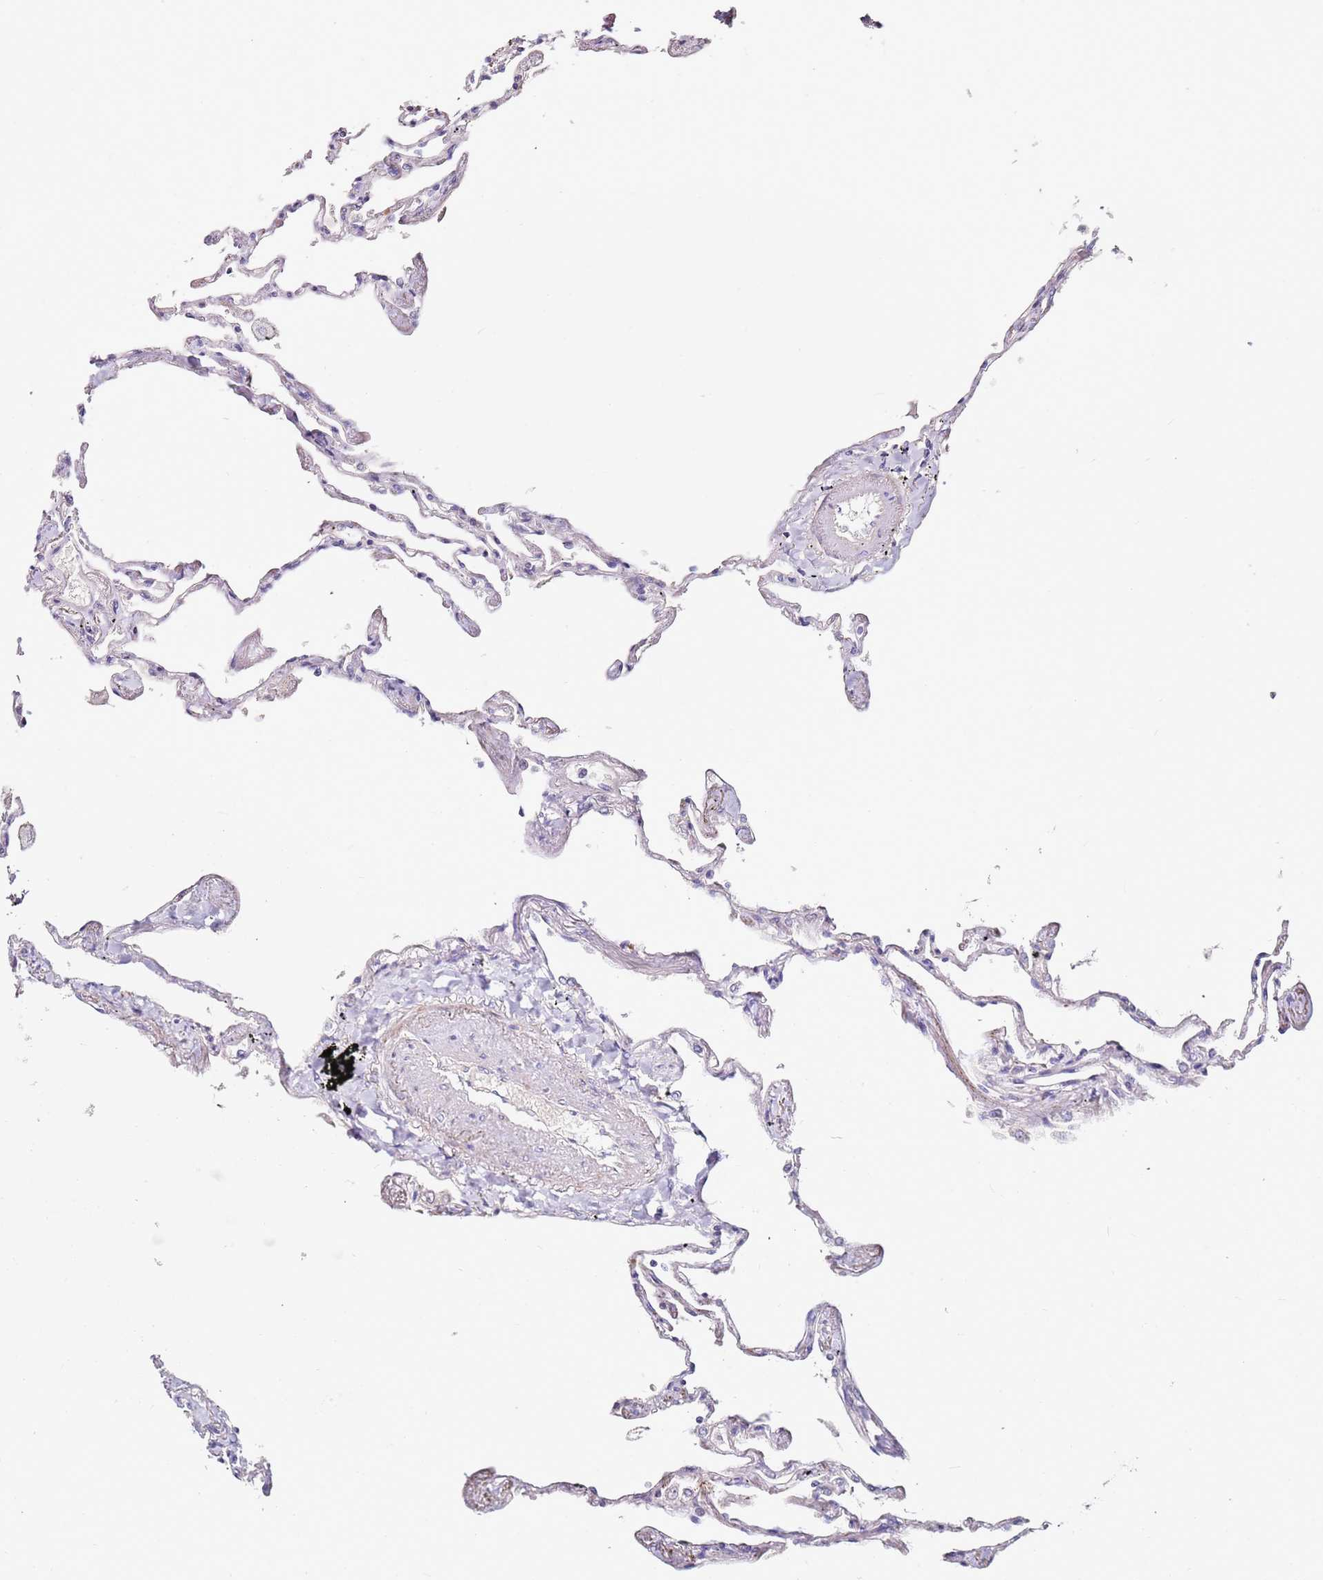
{"staining": {"intensity": "weak", "quantity": "<25%", "location": "cytoplasmic/membranous"}, "tissue": "lung", "cell_type": "Alveolar cells", "image_type": "normal", "snomed": [{"axis": "morphology", "description": "Normal tissue, NOS"}, {"axis": "topography", "description": "Lung"}], "caption": "Alveolar cells show no significant protein staining in unremarkable lung. (Stains: DAB (3,3'-diaminobenzidine) immunohistochemistry with hematoxylin counter stain, Microscopy: brightfield microscopy at high magnification).", "gene": "RARS2", "patient": {"sex": "female", "age": 67}}